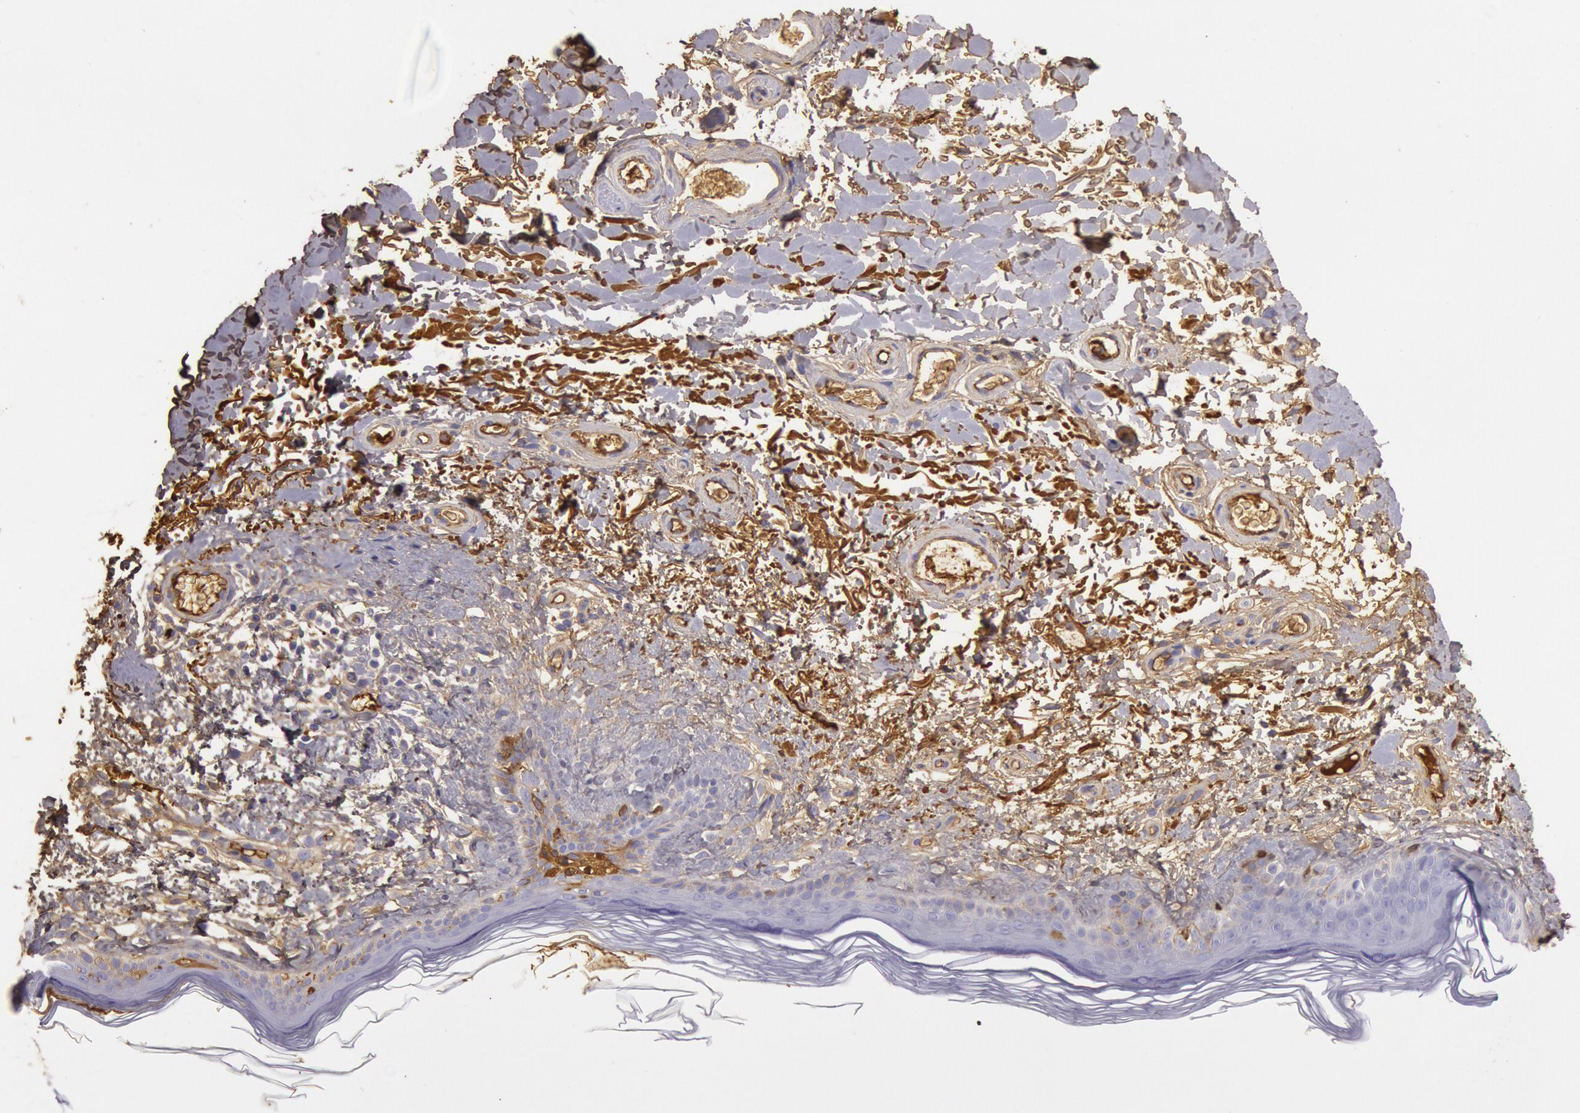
{"staining": {"intensity": "negative", "quantity": "none", "location": "none"}, "tissue": "skin", "cell_type": "Fibroblasts", "image_type": "normal", "snomed": [{"axis": "morphology", "description": "Normal tissue, NOS"}, {"axis": "topography", "description": "Skin"}], "caption": "This is an immunohistochemistry photomicrograph of benign human skin. There is no positivity in fibroblasts.", "gene": "IGHG1", "patient": {"sex": "male", "age": 63}}